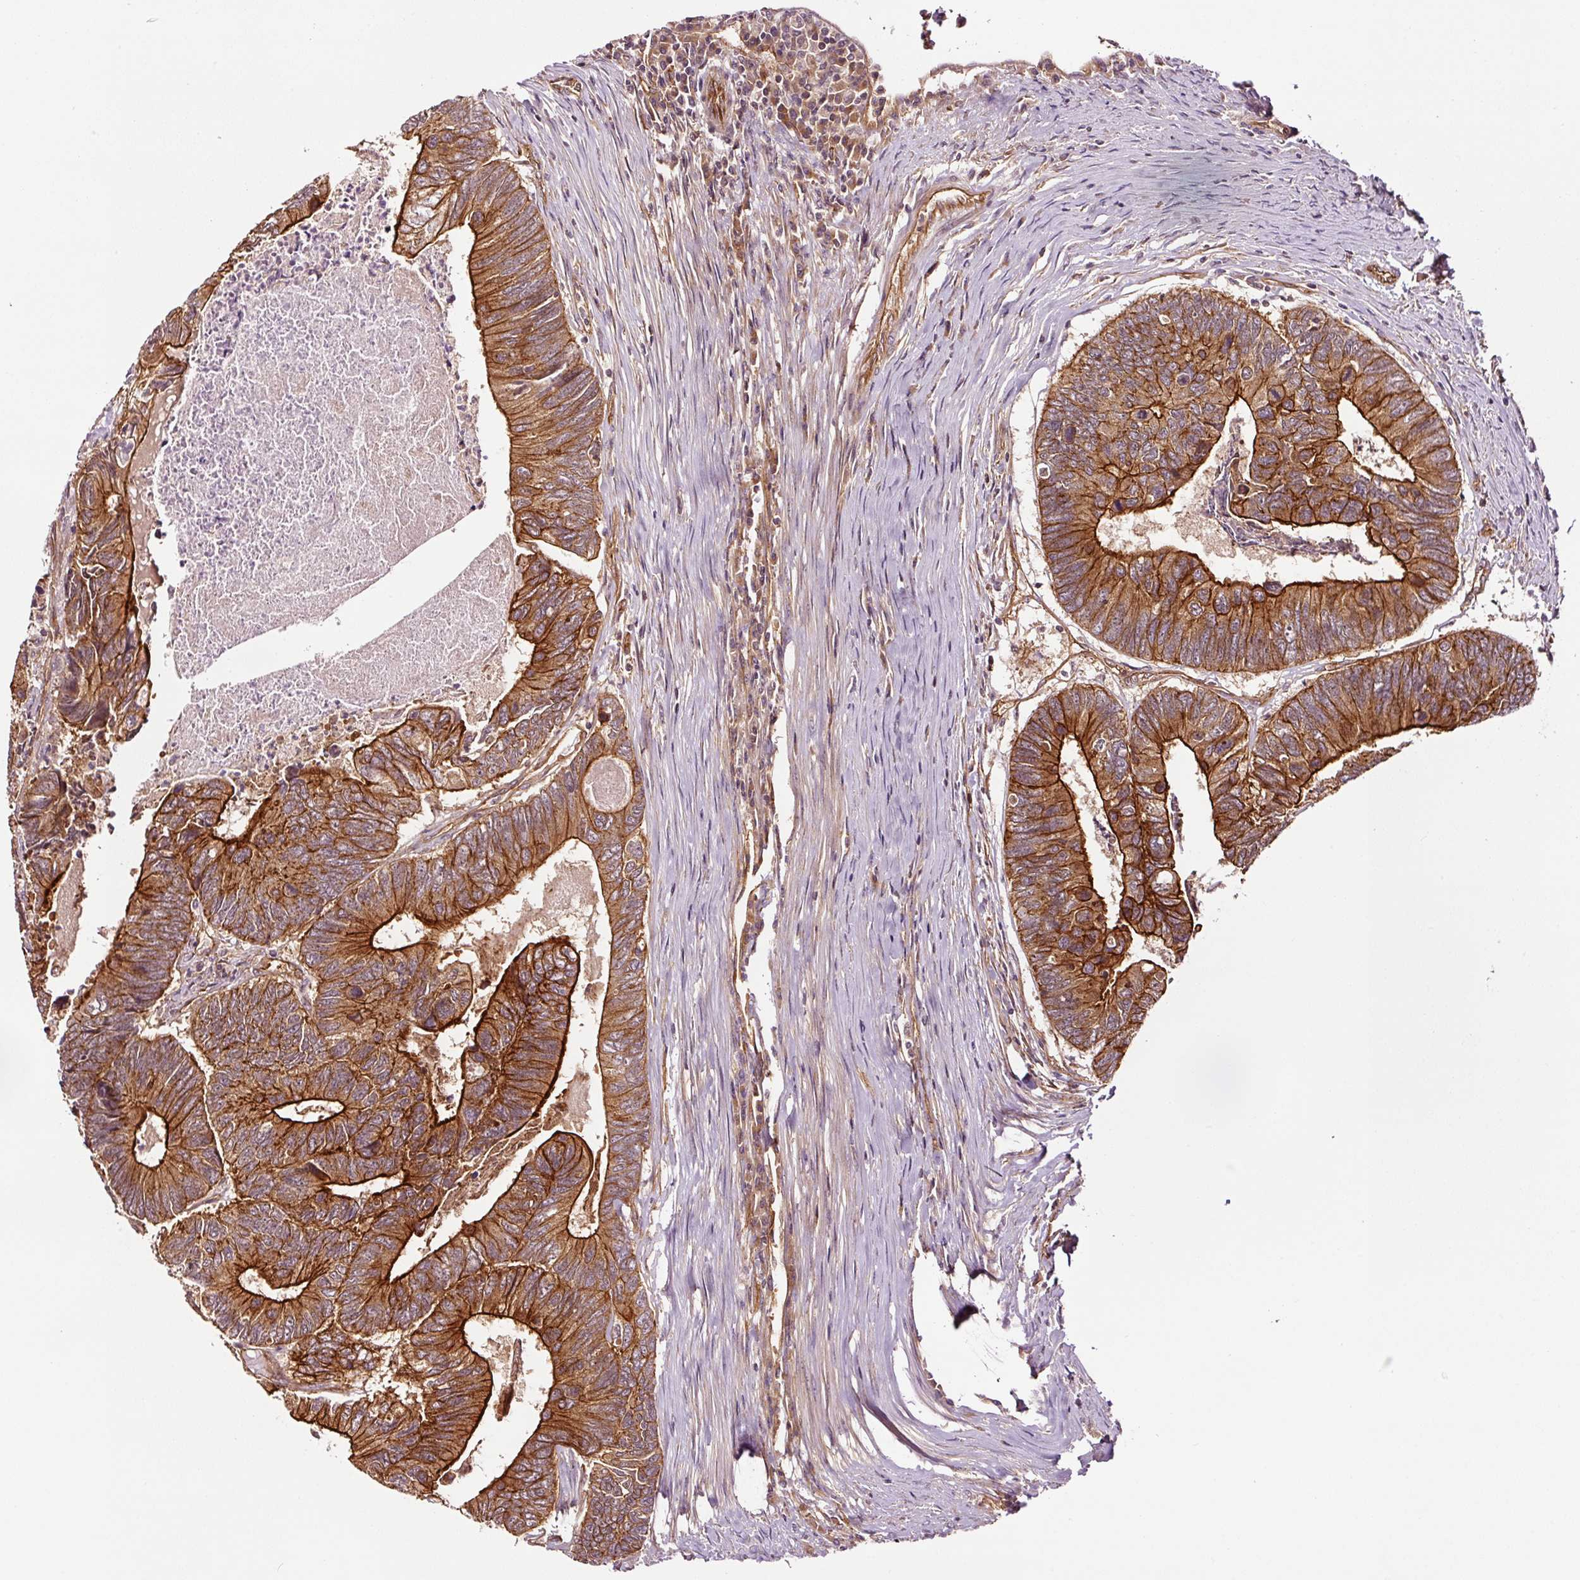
{"staining": {"intensity": "strong", "quantity": ">75%", "location": "cytoplasmic/membranous"}, "tissue": "colorectal cancer", "cell_type": "Tumor cells", "image_type": "cancer", "snomed": [{"axis": "morphology", "description": "Adenocarcinoma, NOS"}, {"axis": "topography", "description": "Colon"}], "caption": "Colorectal adenocarcinoma was stained to show a protein in brown. There is high levels of strong cytoplasmic/membranous staining in approximately >75% of tumor cells. Nuclei are stained in blue.", "gene": "METAP1", "patient": {"sex": "female", "age": 67}}